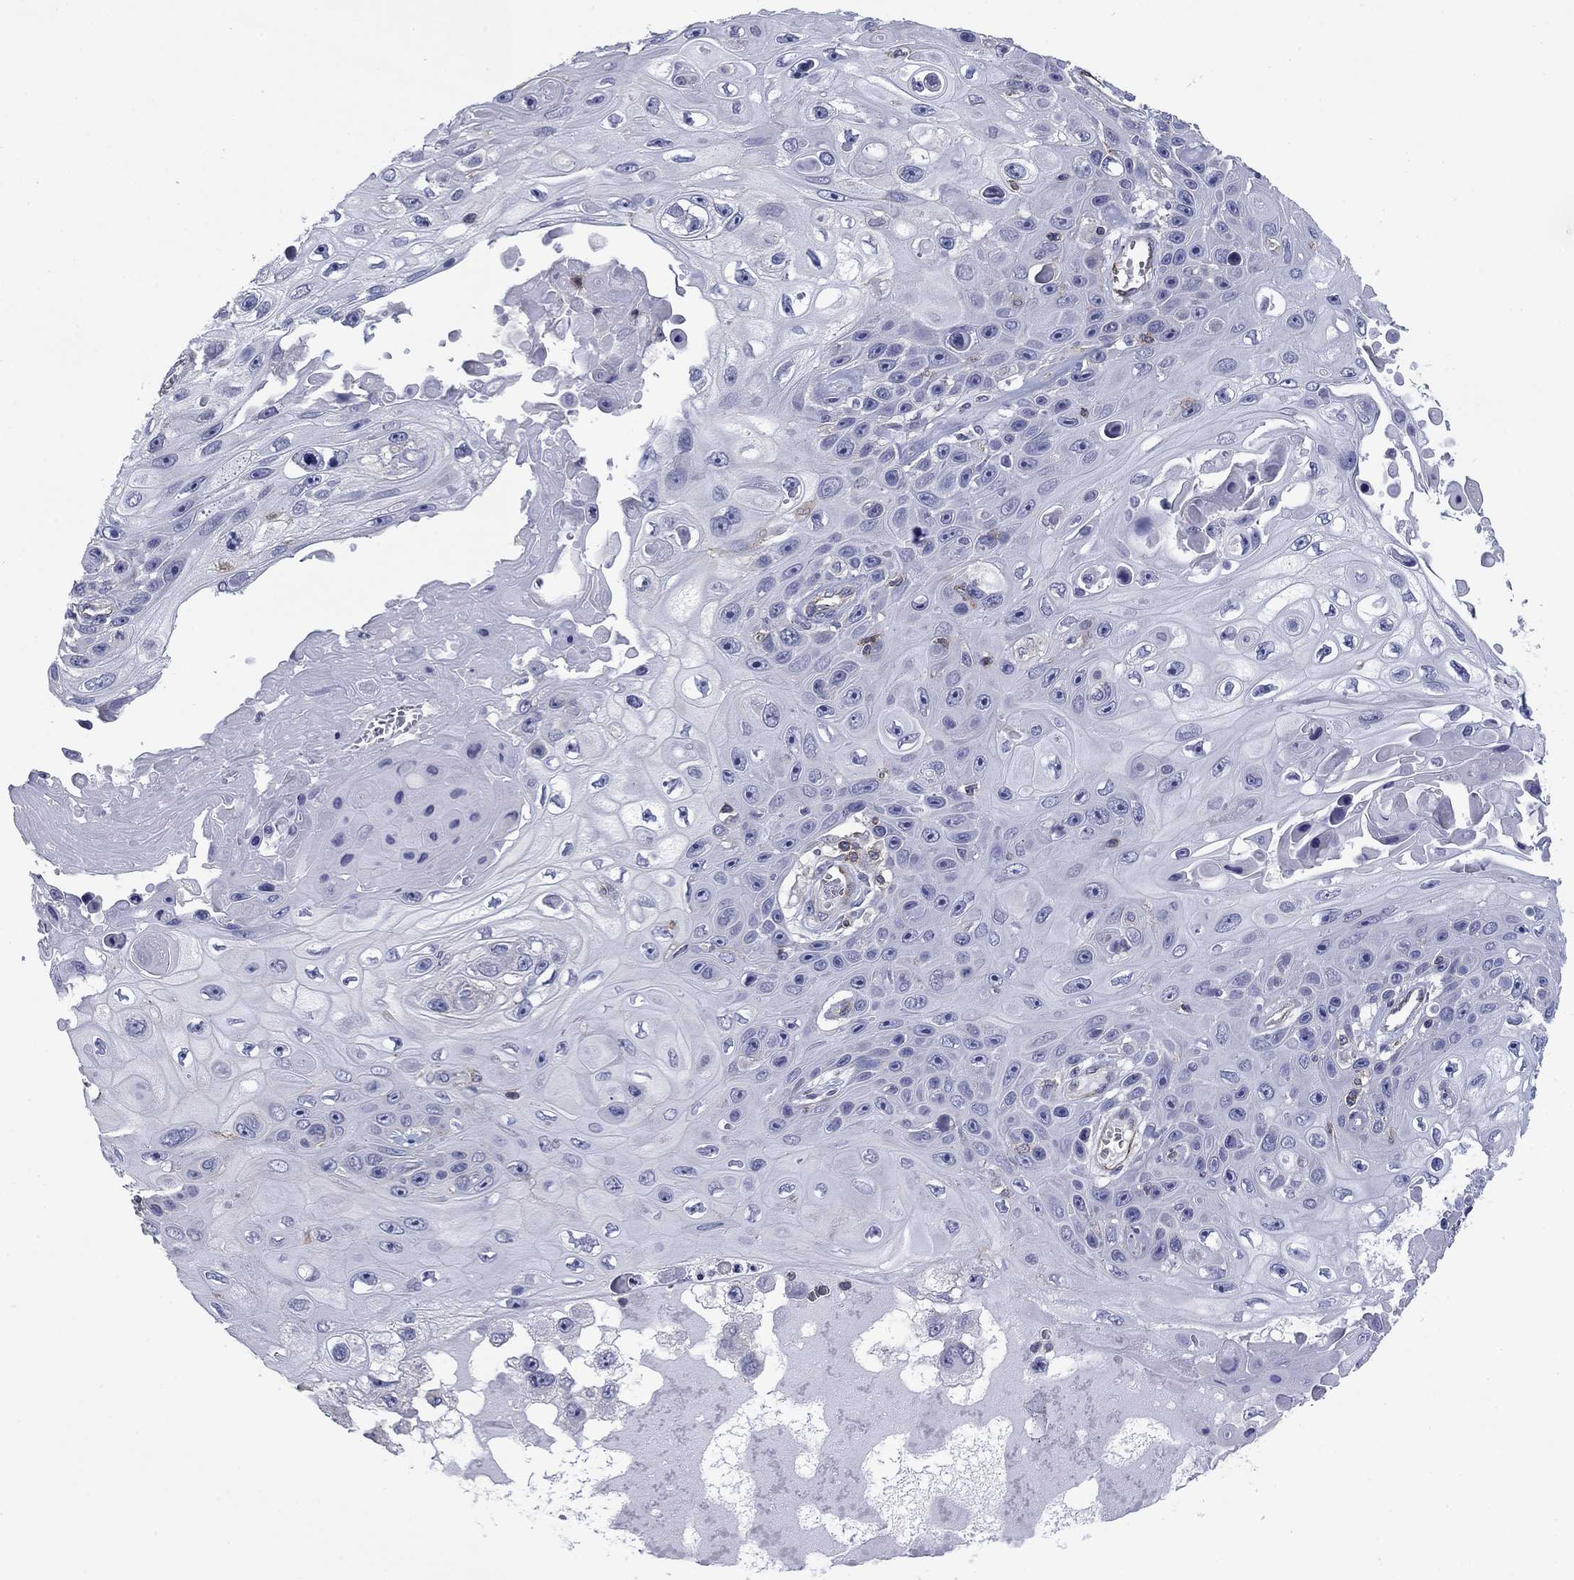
{"staining": {"intensity": "negative", "quantity": "none", "location": "none"}, "tissue": "skin cancer", "cell_type": "Tumor cells", "image_type": "cancer", "snomed": [{"axis": "morphology", "description": "Squamous cell carcinoma, NOS"}, {"axis": "topography", "description": "Skin"}], "caption": "Protein analysis of skin cancer exhibits no significant expression in tumor cells. The staining is performed using DAB brown chromogen with nuclei counter-stained in using hematoxylin.", "gene": "PSD4", "patient": {"sex": "male", "age": 82}}